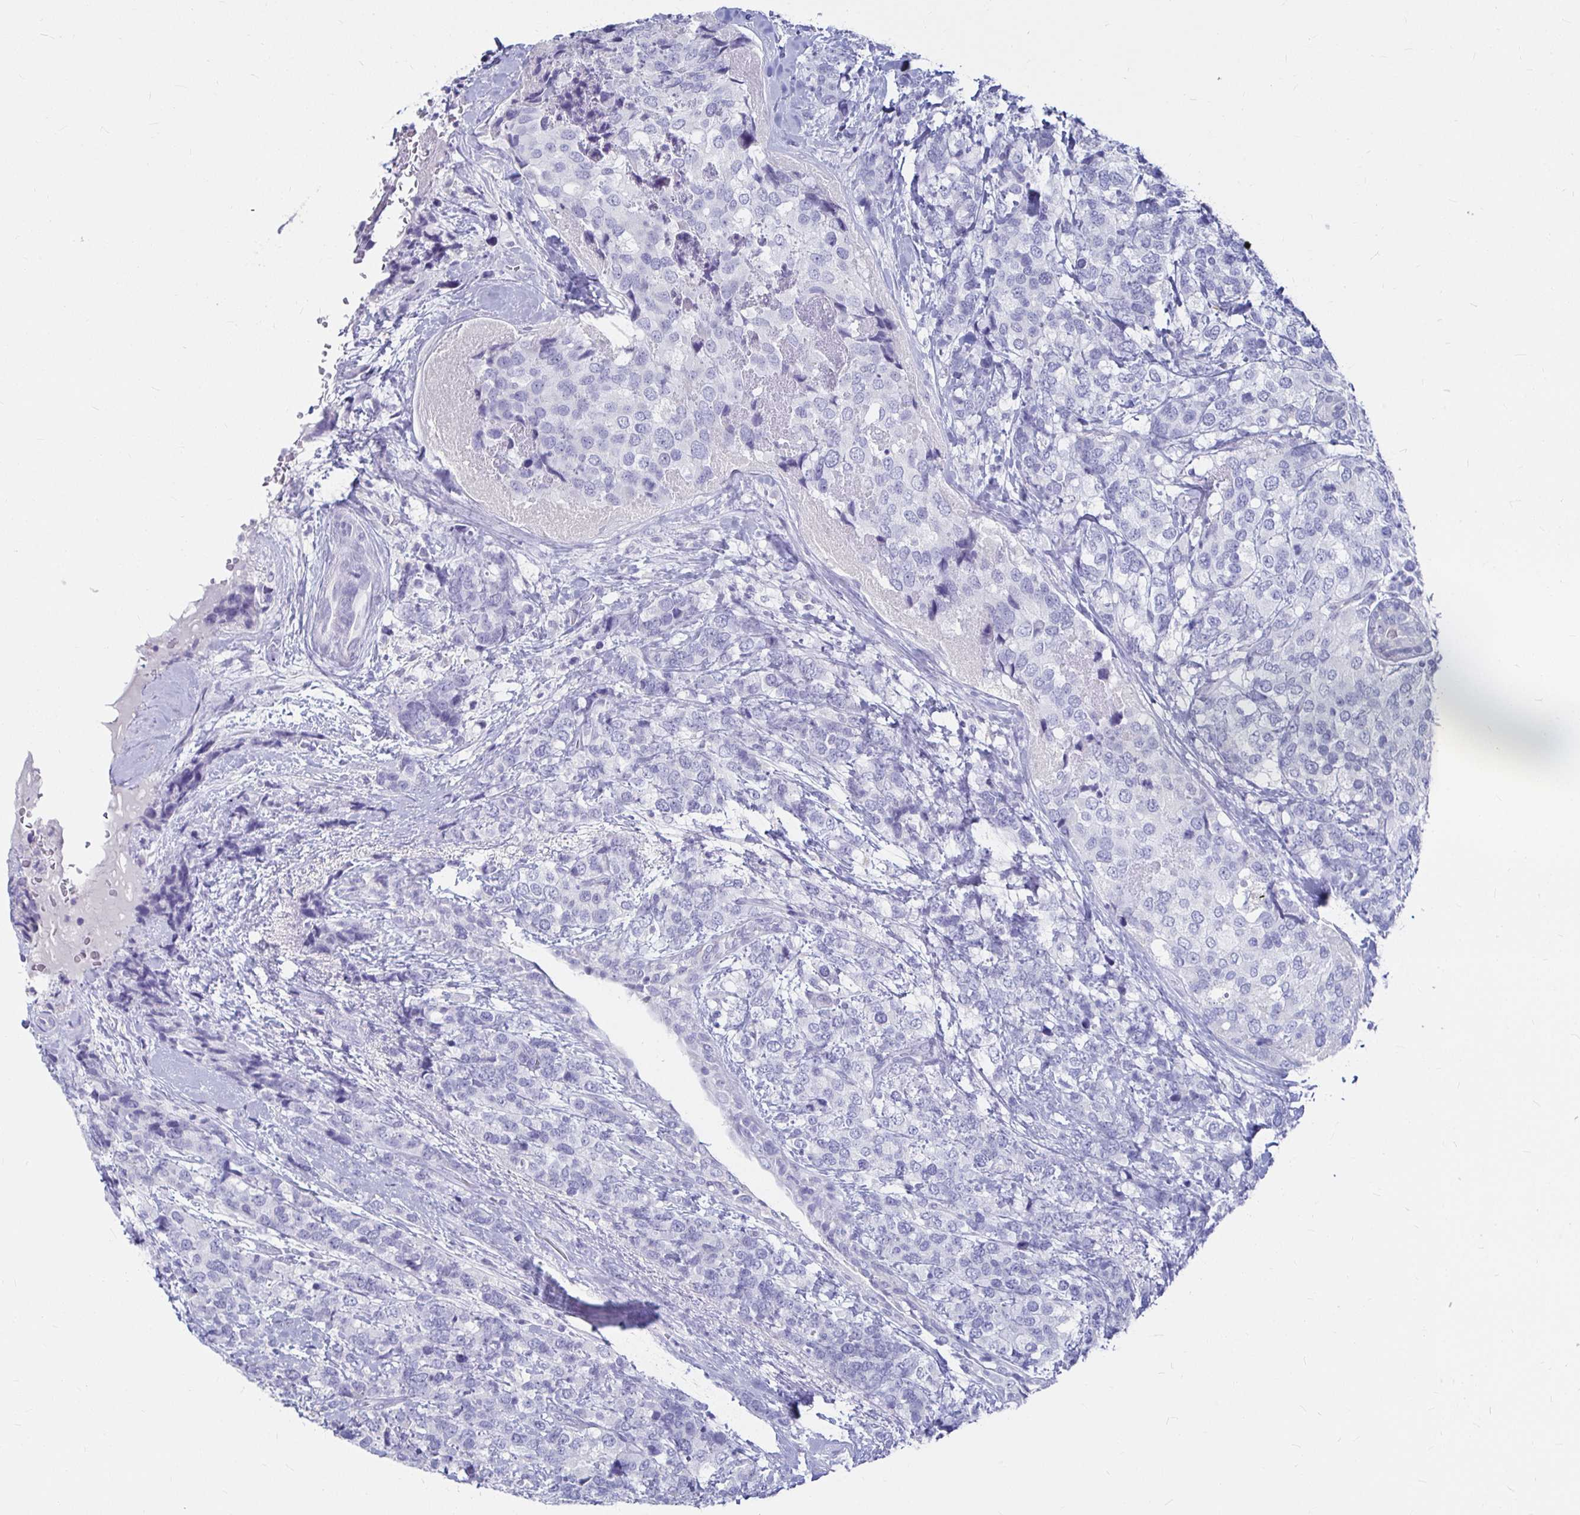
{"staining": {"intensity": "negative", "quantity": "none", "location": "none"}, "tissue": "breast cancer", "cell_type": "Tumor cells", "image_type": "cancer", "snomed": [{"axis": "morphology", "description": "Lobular carcinoma"}, {"axis": "topography", "description": "Breast"}], "caption": "High power microscopy photomicrograph of an IHC image of breast cancer (lobular carcinoma), revealing no significant positivity in tumor cells.", "gene": "CA9", "patient": {"sex": "female", "age": 59}}